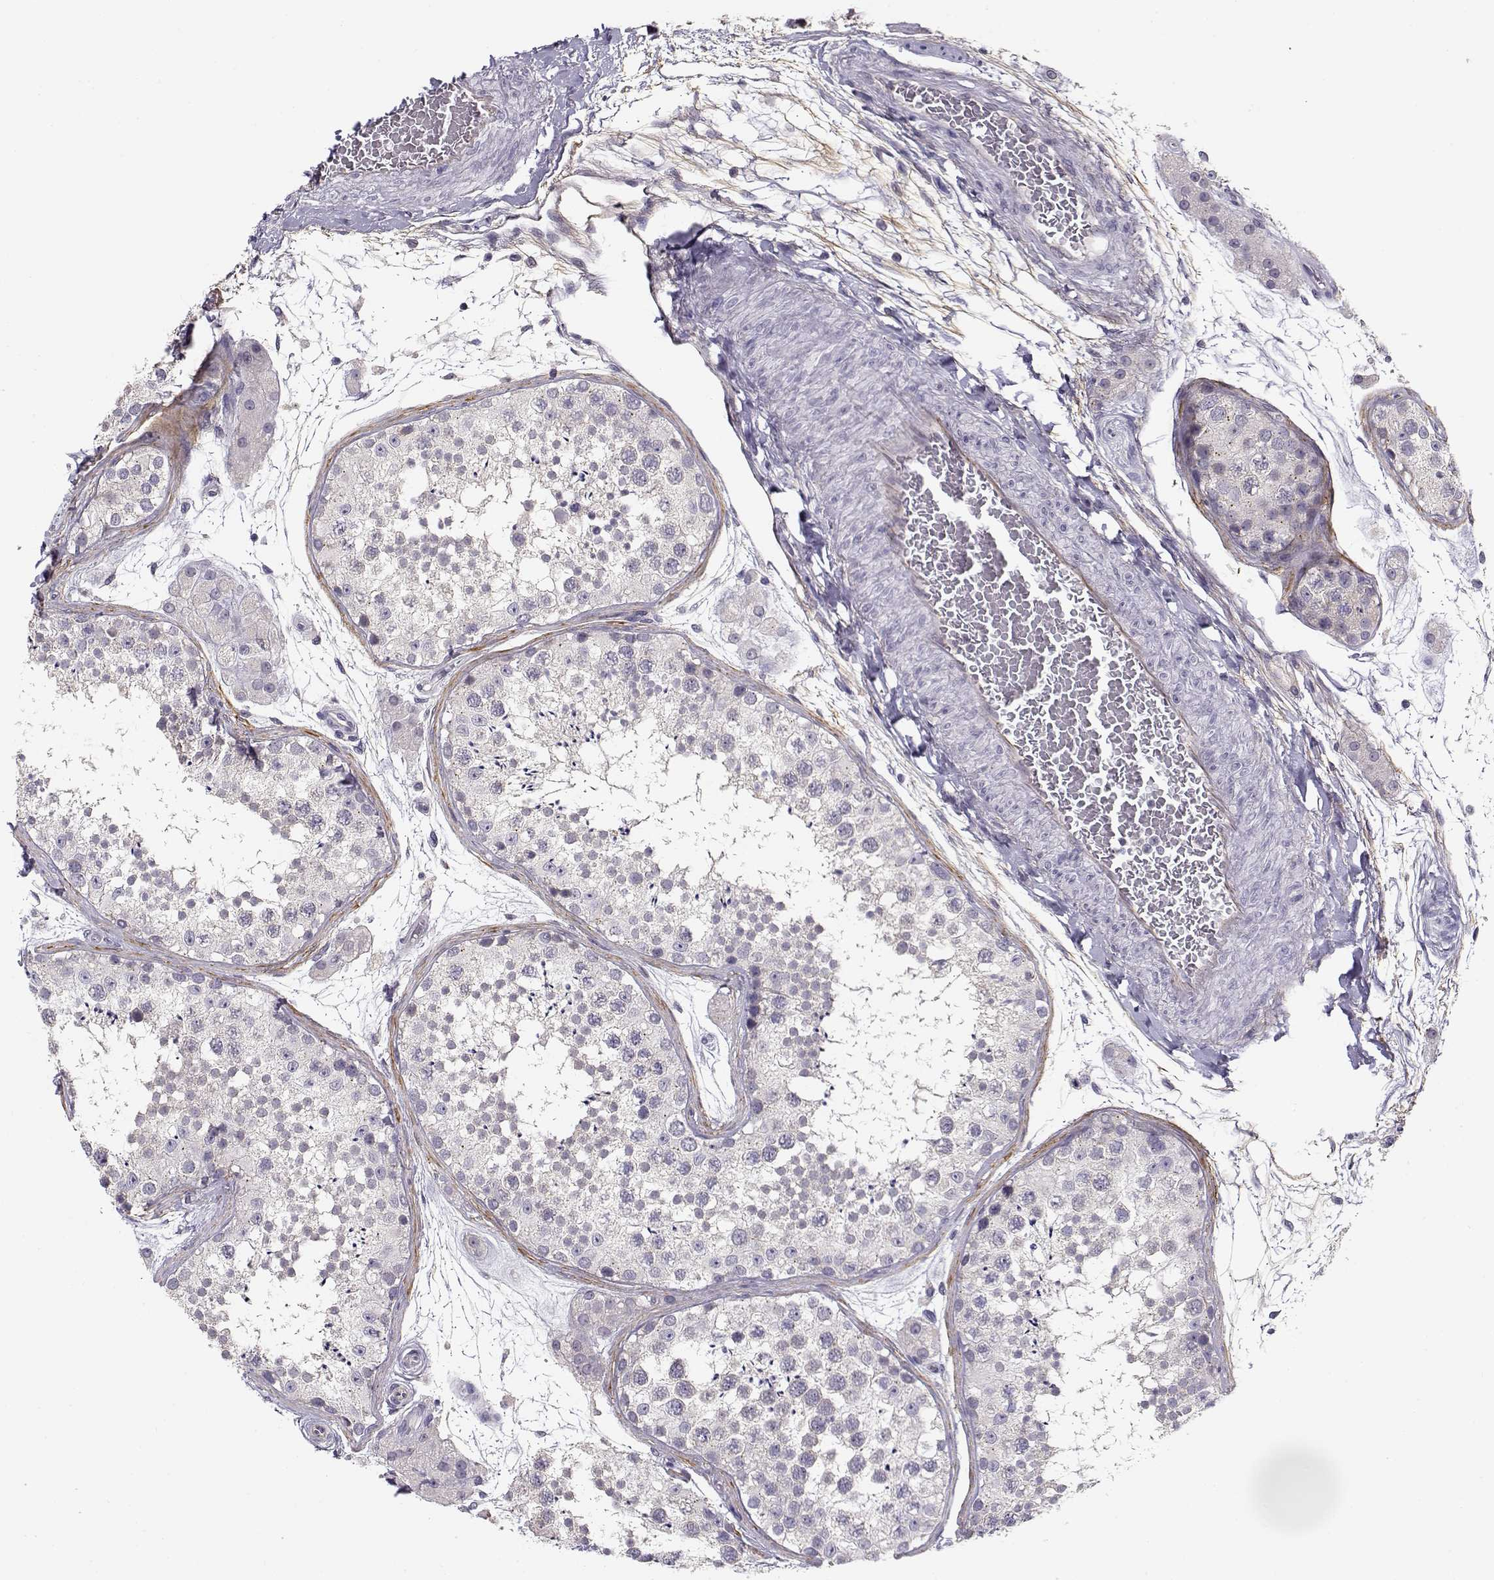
{"staining": {"intensity": "negative", "quantity": "none", "location": "none"}, "tissue": "testis", "cell_type": "Cells in seminiferous ducts", "image_type": "normal", "snomed": [{"axis": "morphology", "description": "Normal tissue, NOS"}, {"axis": "topography", "description": "Testis"}], "caption": "A histopathology image of testis stained for a protein shows no brown staining in cells in seminiferous ducts.", "gene": "TMEM145", "patient": {"sex": "male", "age": 41}}